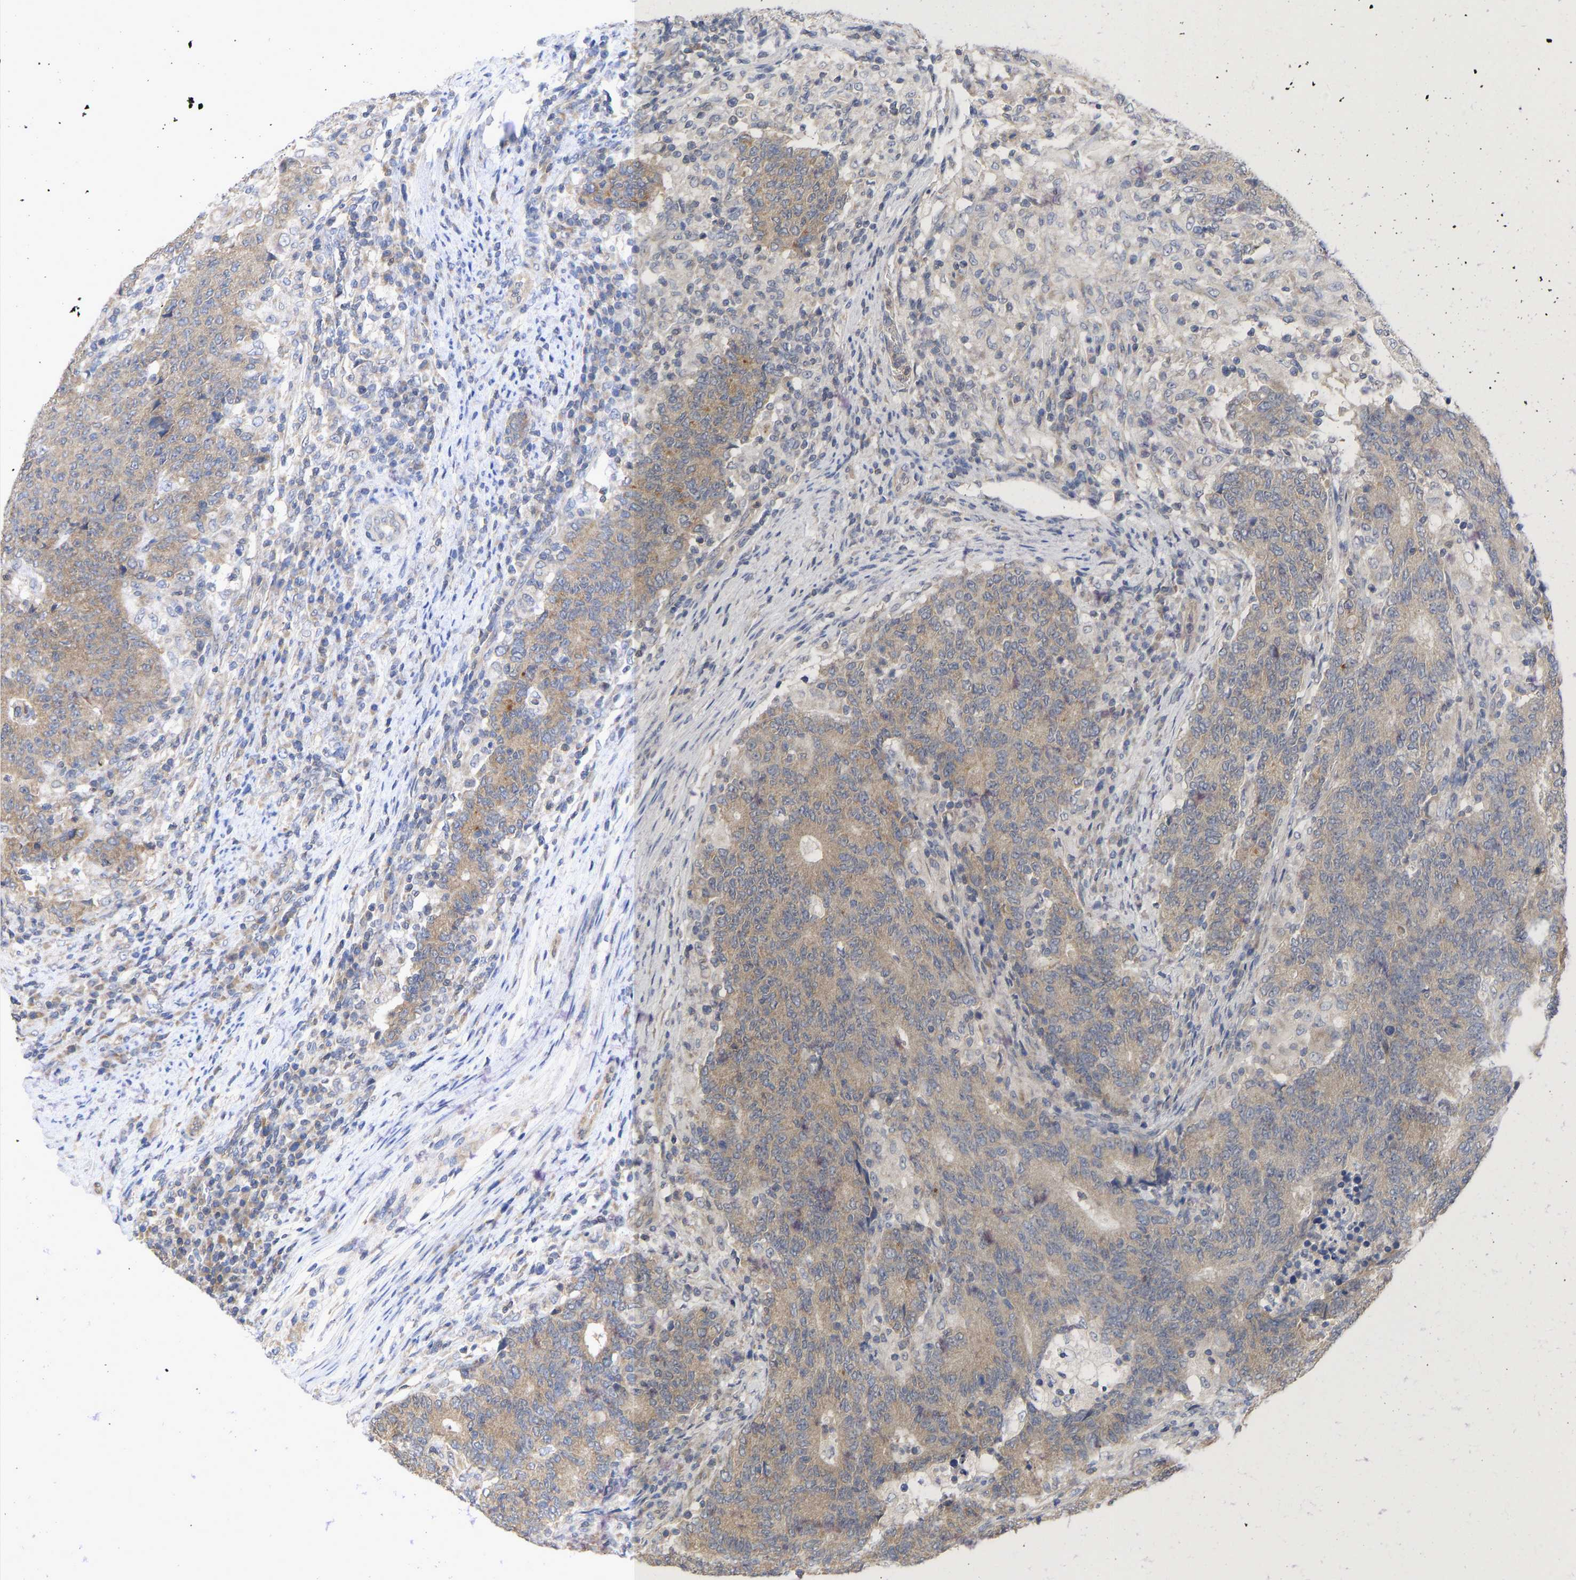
{"staining": {"intensity": "weak", "quantity": ">75%", "location": "cytoplasmic/membranous"}, "tissue": "colorectal cancer", "cell_type": "Tumor cells", "image_type": "cancer", "snomed": [{"axis": "morphology", "description": "Normal tissue, NOS"}, {"axis": "morphology", "description": "Adenocarcinoma, NOS"}, {"axis": "topography", "description": "Colon"}], "caption": "Colorectal cancer (adenocarcinoma) stained with a brown dye reveals weak cytoplasmic/membranous positive expression in about >75% of tumor cells.", "gene": "MAP2K3", "patient": {"sex": "female", "age": 75}}